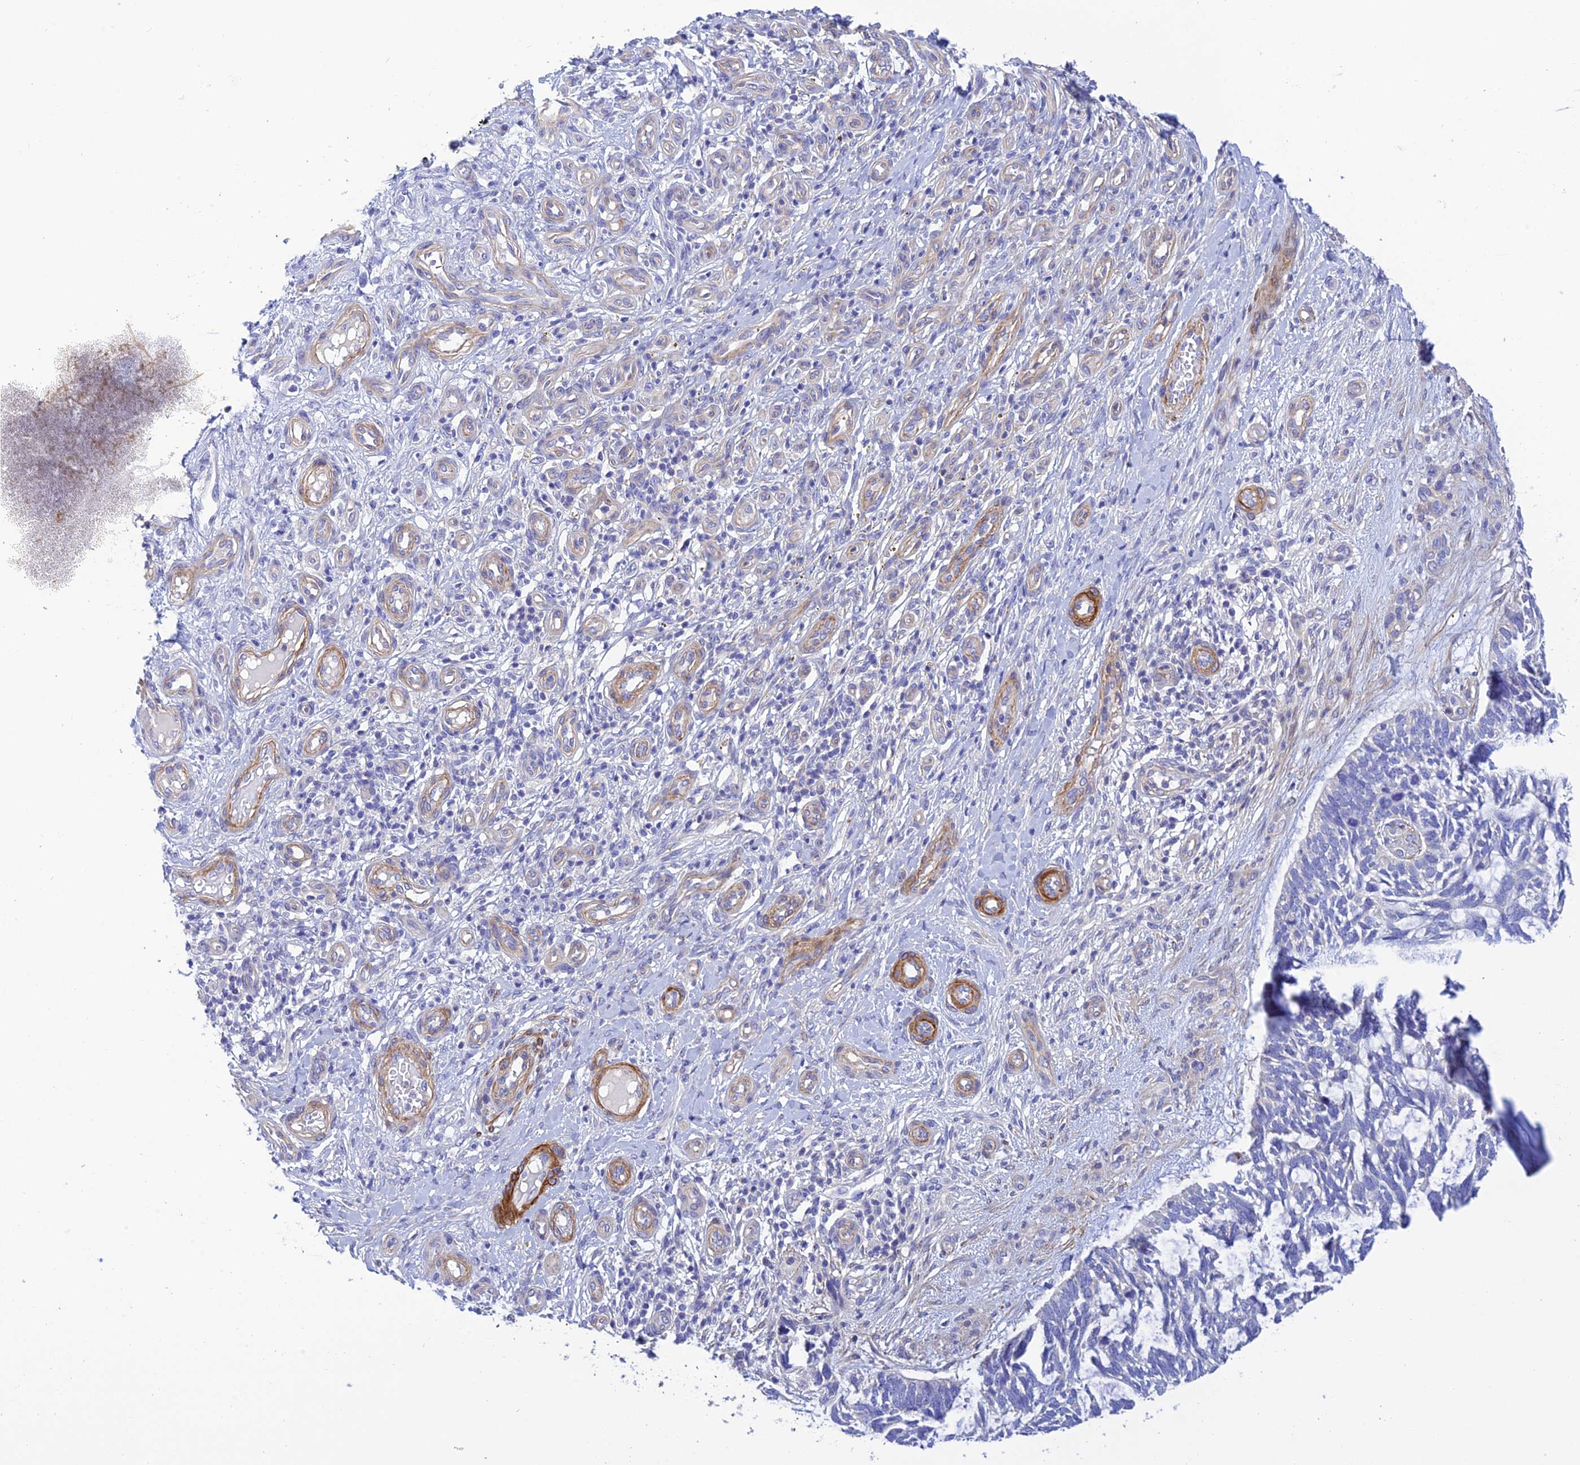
{"staining": {"intensity": "negative", "quantity": "none", "location": "none"}, "tissue": "skin cancer", "cell_type": "Tumor cells", "image_type": "cancer", "snomed": [{"axis": "morphology", "description": "Basal cell carcinoma"}, {"axis": "topography", "description": "Skin"}], "caption": "A high-resolution micrograph shows immunohistochemistry (IHC) staining of skin cancer, which shows no significant staining in tumor cells.", "gene": "ZDHHC16", "patient": {"sex": "male", "age": 88}}